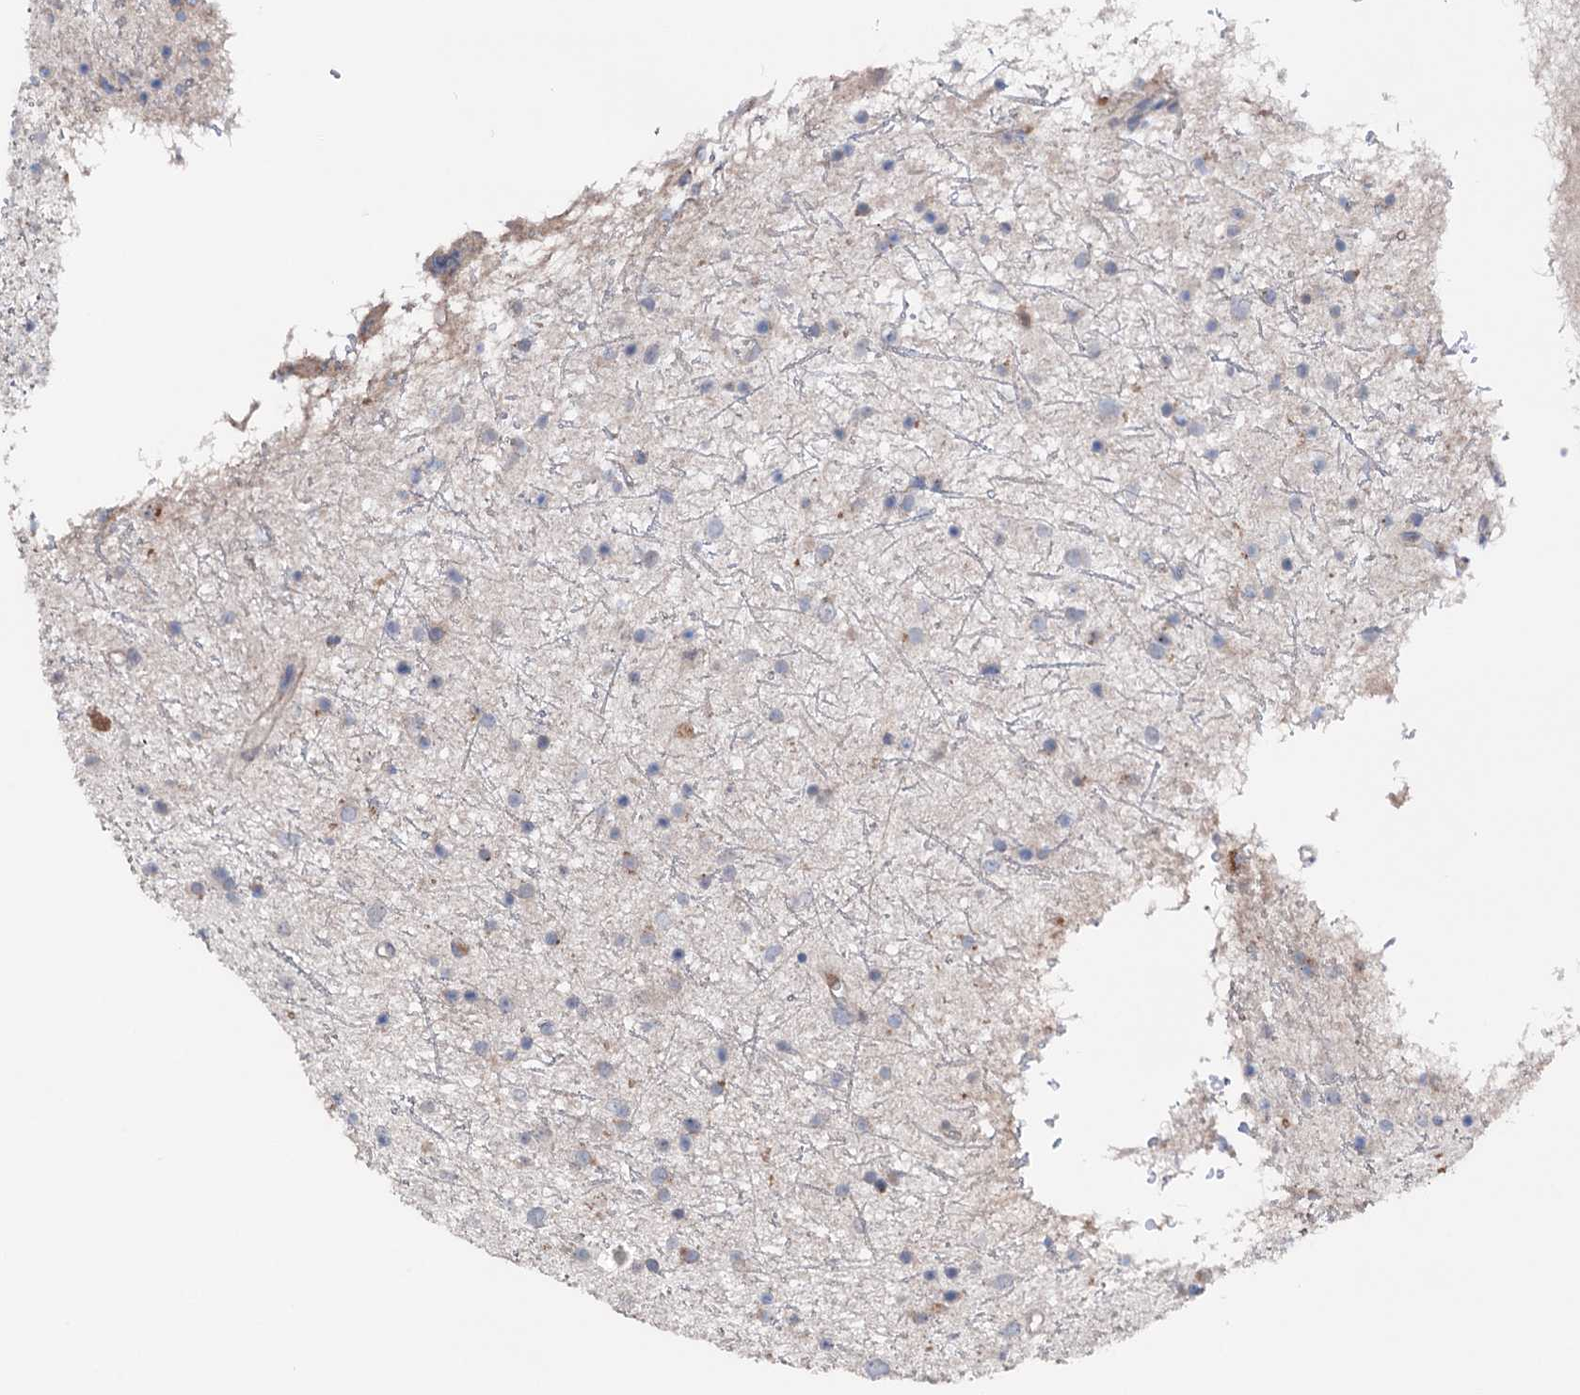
{"staining": {"intensity": "negative", "quantity": "none", "location": "none"}, "tissue": "glioma", "cell_type": "Tumor cells", "image_type": "cancer", "snomed": [{"axis": "morphology", "description": "Glioma, malignant, Low grade"}, {"axis": "topography", "description": "Cerebral cortex"}], "caption": "The micrograph reveals no significant staining in tumor cells of glioma.", "gene": "NCAPD2", "patient": {"sex": "female", "age": 39}}